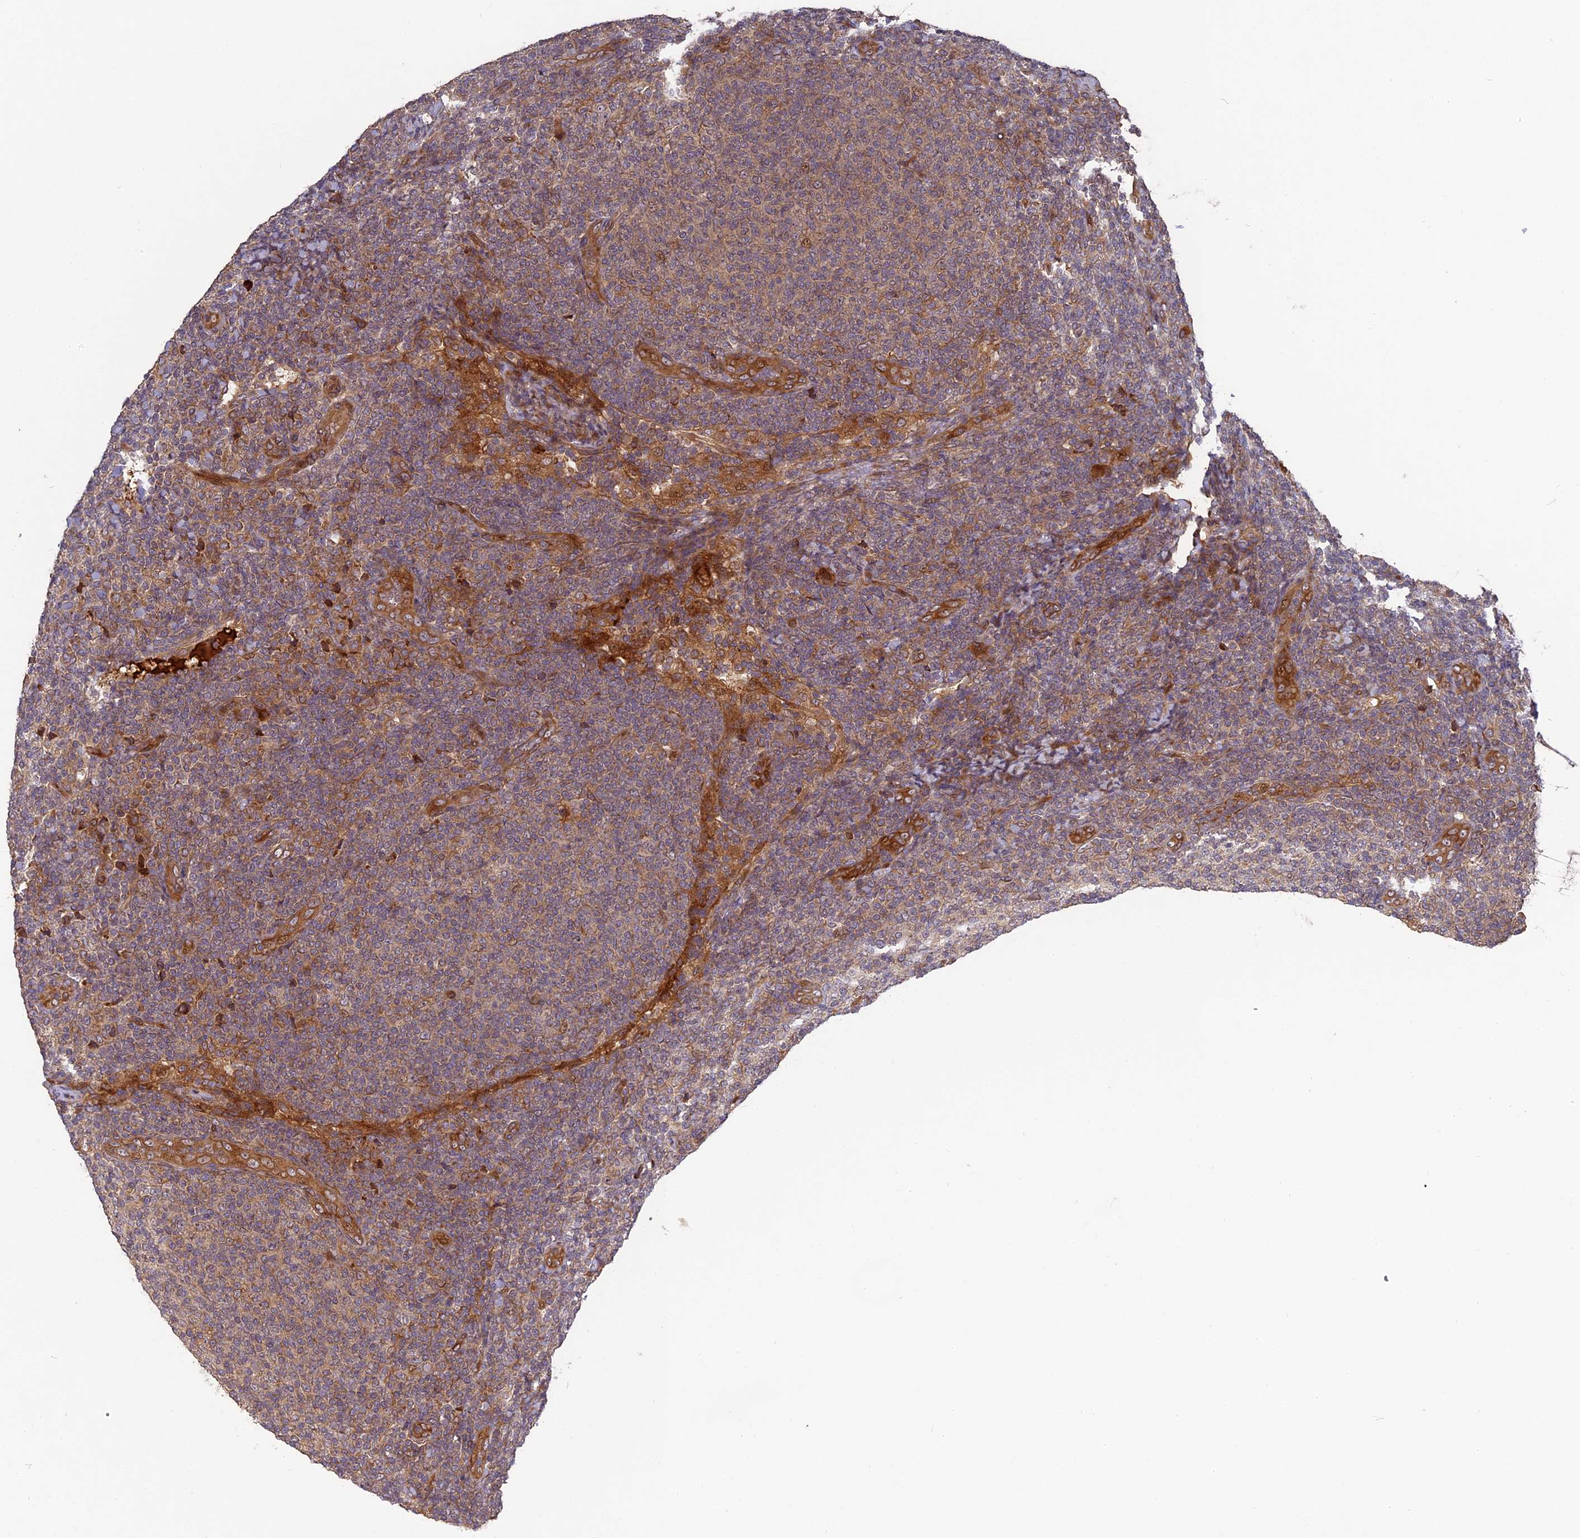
{"staining": {"intensity": "weak", "quantity": ">75%", "location": "cytoplasmic/membranous"}, "tissue": "lymphoma", "cell_type": "Tumor cells", "image_type": "cancer", "snomed": [{"axis": "morphology", "description": "Malignant lymphoma, non-Hodgkin's type, Low grade"}, {"axis": "topography", "description": "Lymph node"}], "caption": "The immunohistochemical stain highlights weak cytoplasmic/membranous staining in tumor cells of lymphoma tissue.", "gene": "TMUB2", "patient": {"sex": "male", "age": 66}}